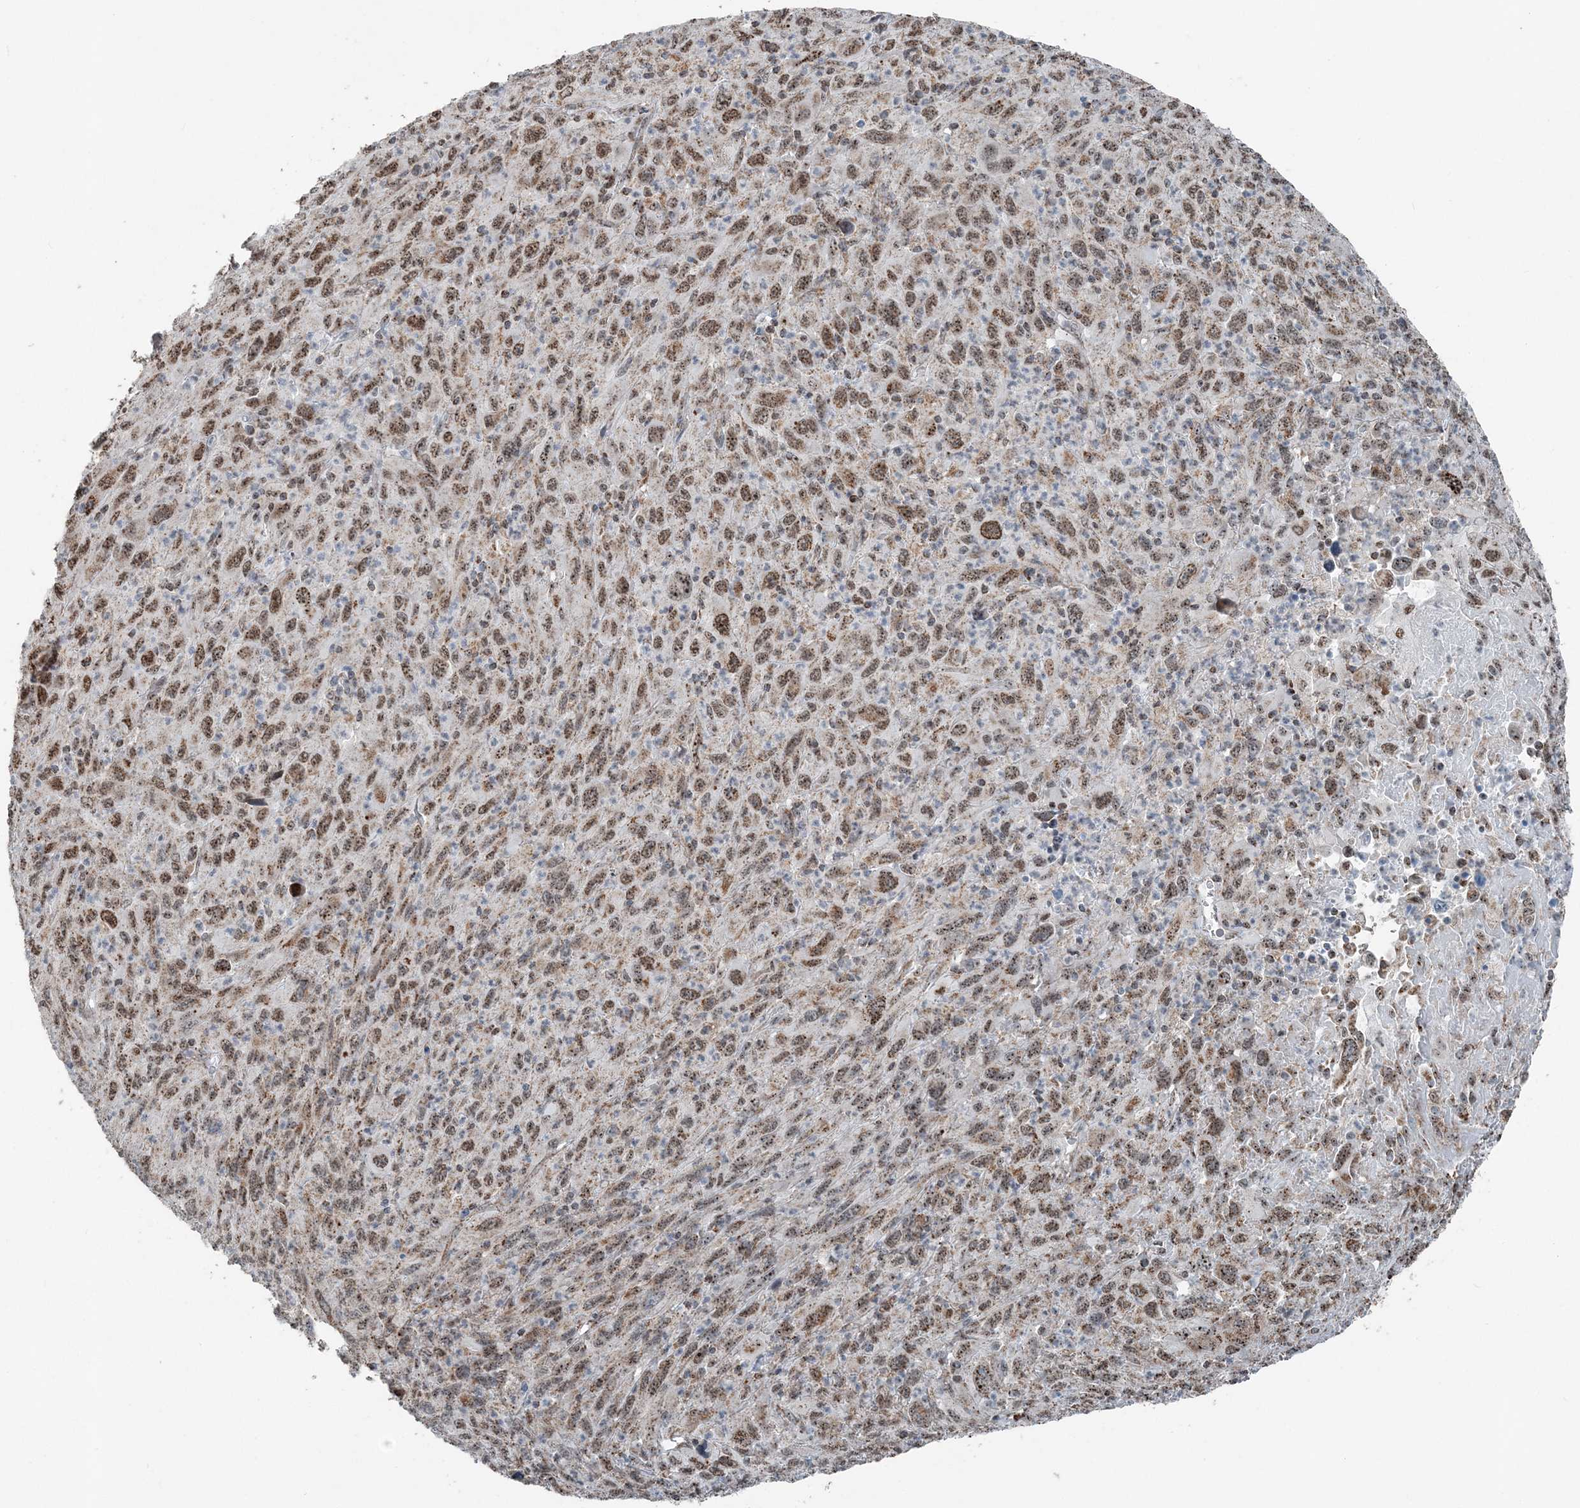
{"staining": {"intensity": "strong", "quantity": ">75%", "location": "cytoplasmic/membranous,nuclear"}, "tissue": "melanoma", "cell_type": "Tumor cells", "image_type": "cancer", "snomed": [{"axis": "morphology", "description": "Malignant melanoma, Metastatic site"}, {"axis": "topography", "description": "Skin"}], "caption": "Malignant melanoma (metastatic site) stained for a protein (brown) displays strong cytoplasmic/membranous and nuclear positive positivity in approximately >75% of tumor cells.", "gene": "SUCLG1", "patient": {"sex": "female", "age": 56}}